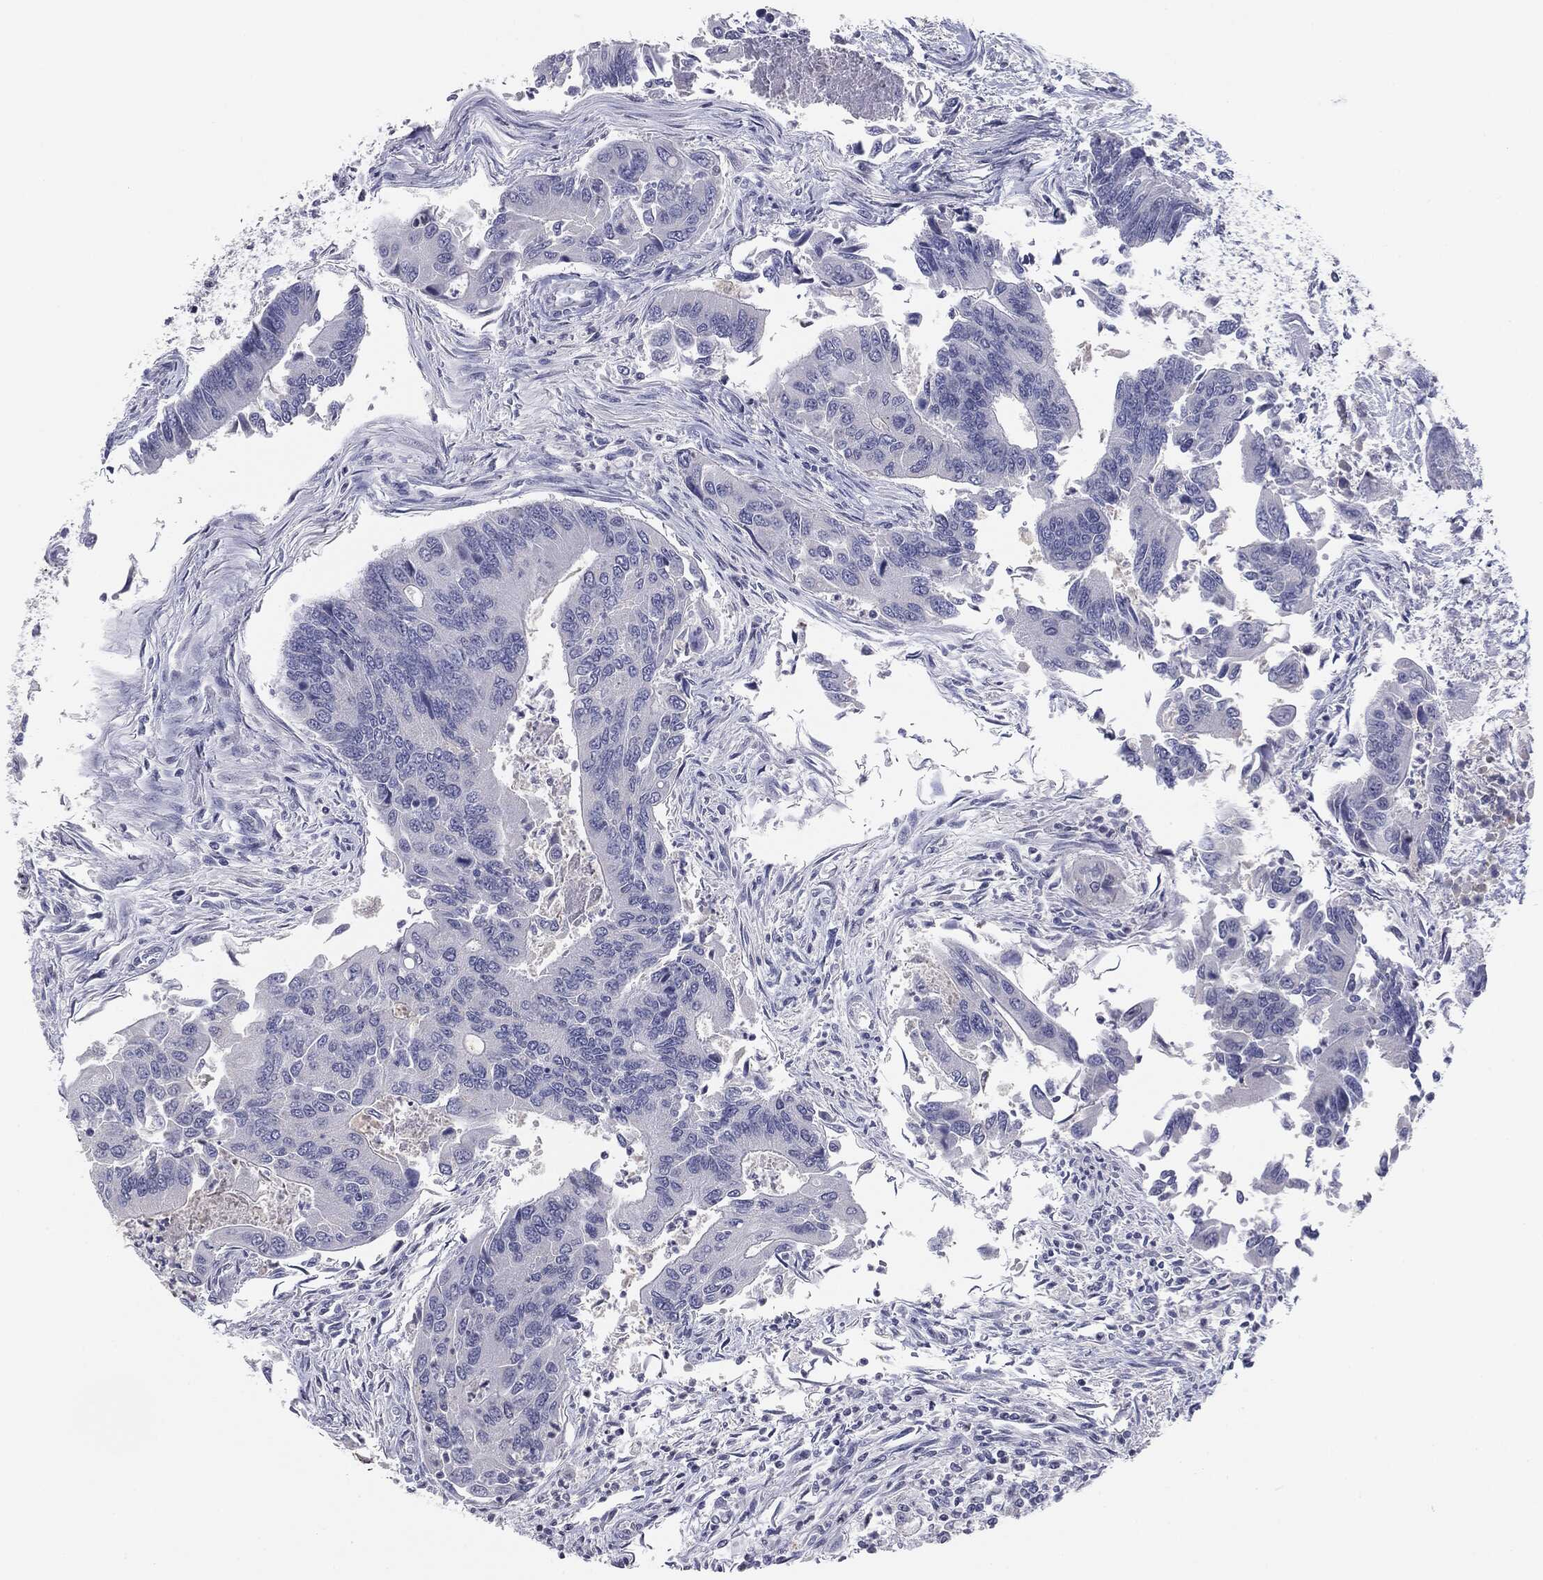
{"staining": {"intensity": "negative", "quantity": "none", "location": "none"}, "tissue": "colorectal cancer", "cell_type": "Tumor cells", "image_type": "cancer", "snomed": [{"axis": "morphology", "description": "Adenocarcinoma, NOS"}, {"axis": "topography", "description": "Colon"}], "caption": "Immunohistochemistry (IHC) micrograph of neoplastic tissue: human adenocarcinoma (colorectal) stained with DAB shows no significant protein positivity in tumor cells.", "gene": "SERPINB4", "patient": {"sex": "female", "age": 67}}